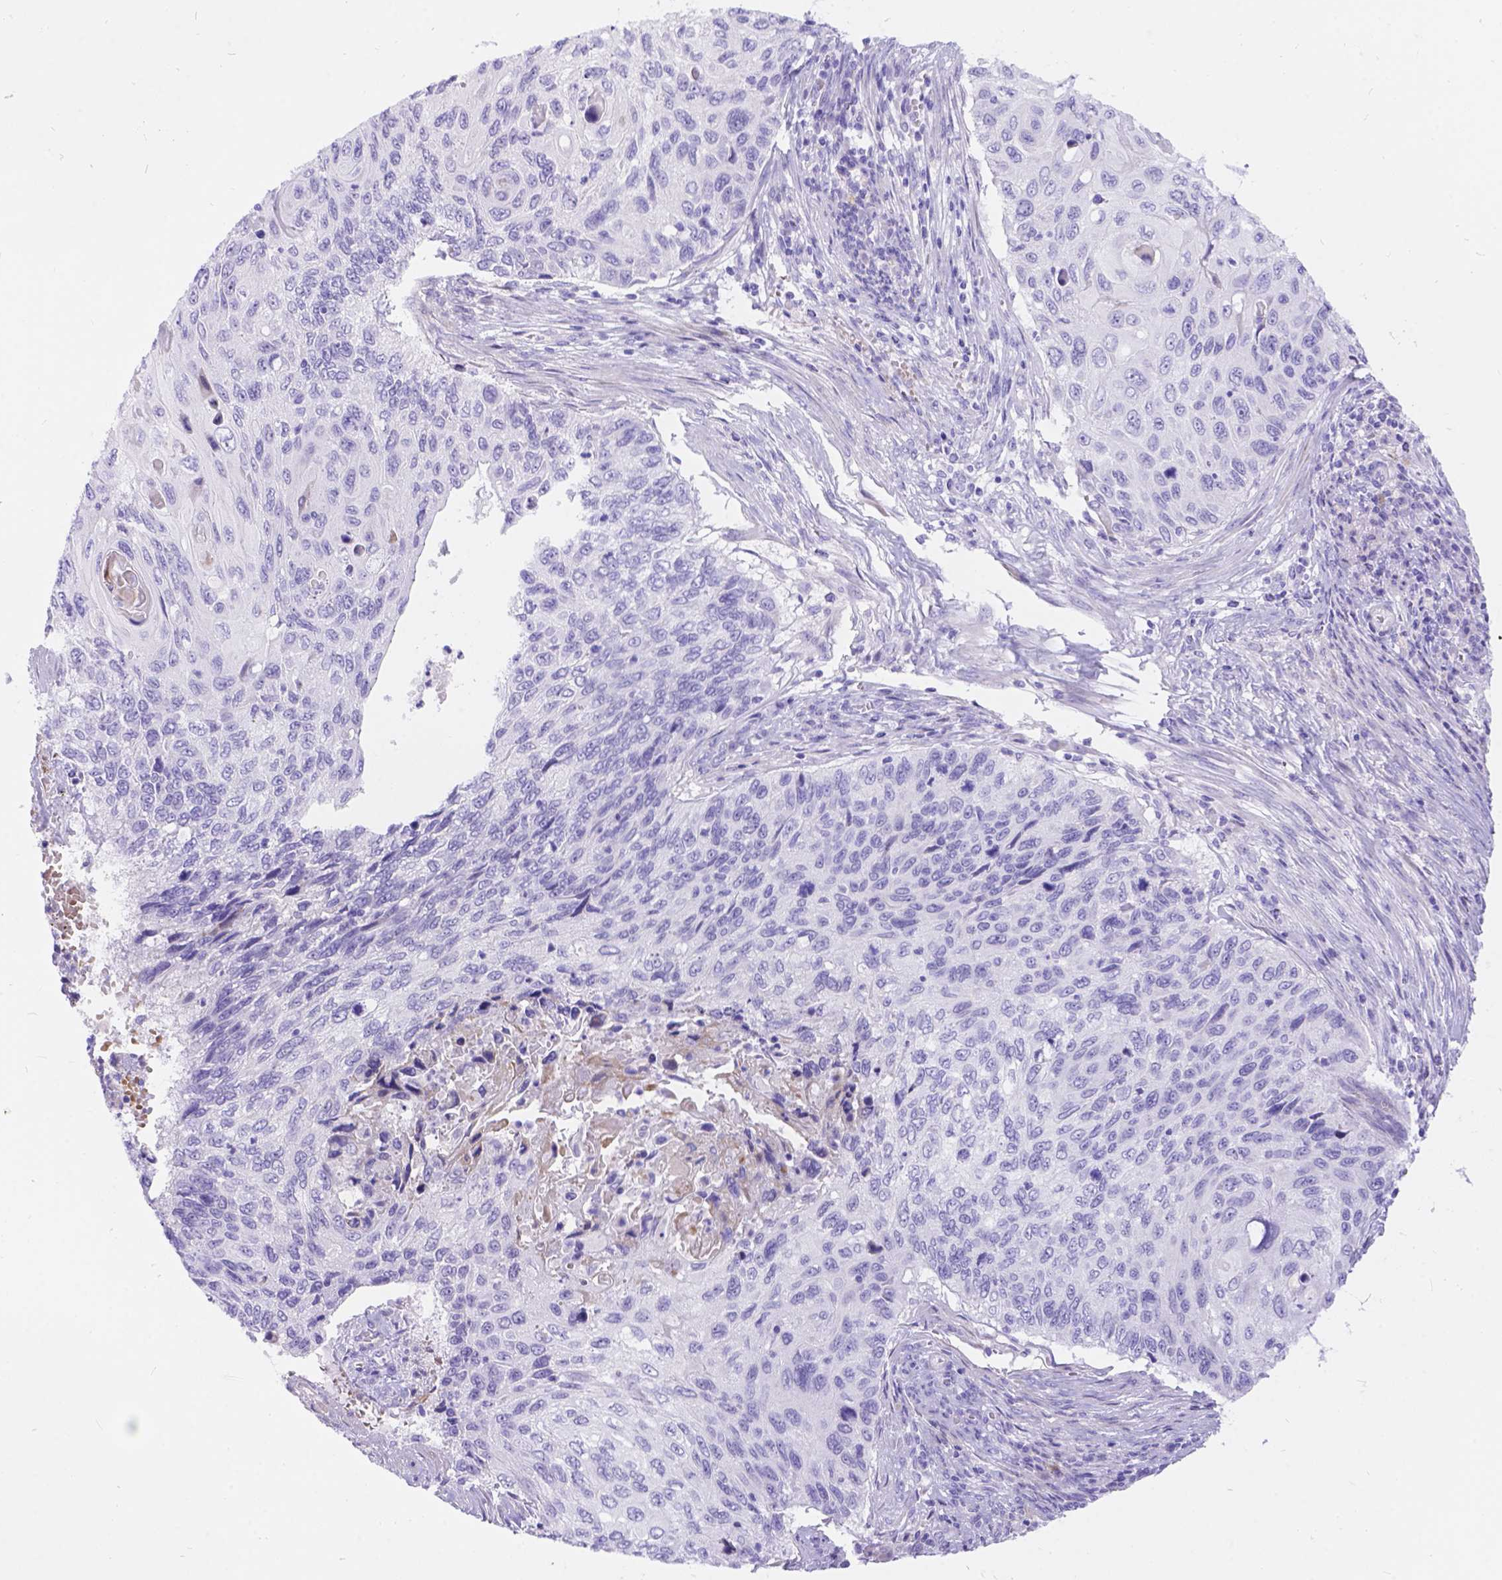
{"staining": {"intensity": "negative", "quantity": "none", "location": "none"}, "tissue": "cervical cancer", "cell_type": "Tumor cells", "image_type": "cancer", "snomed": [{"axis": "morphology", "description": "Squamous cell carcinoma, NOS"}, {"axis": "topography", "description": "Cervix"}], "caption": "Tumor cells show no significant protein positivity in cervical cancer (squamous cell carcinoma).", "gene": "KLHL10", "patient": {"sex": "female", "age": 70}}